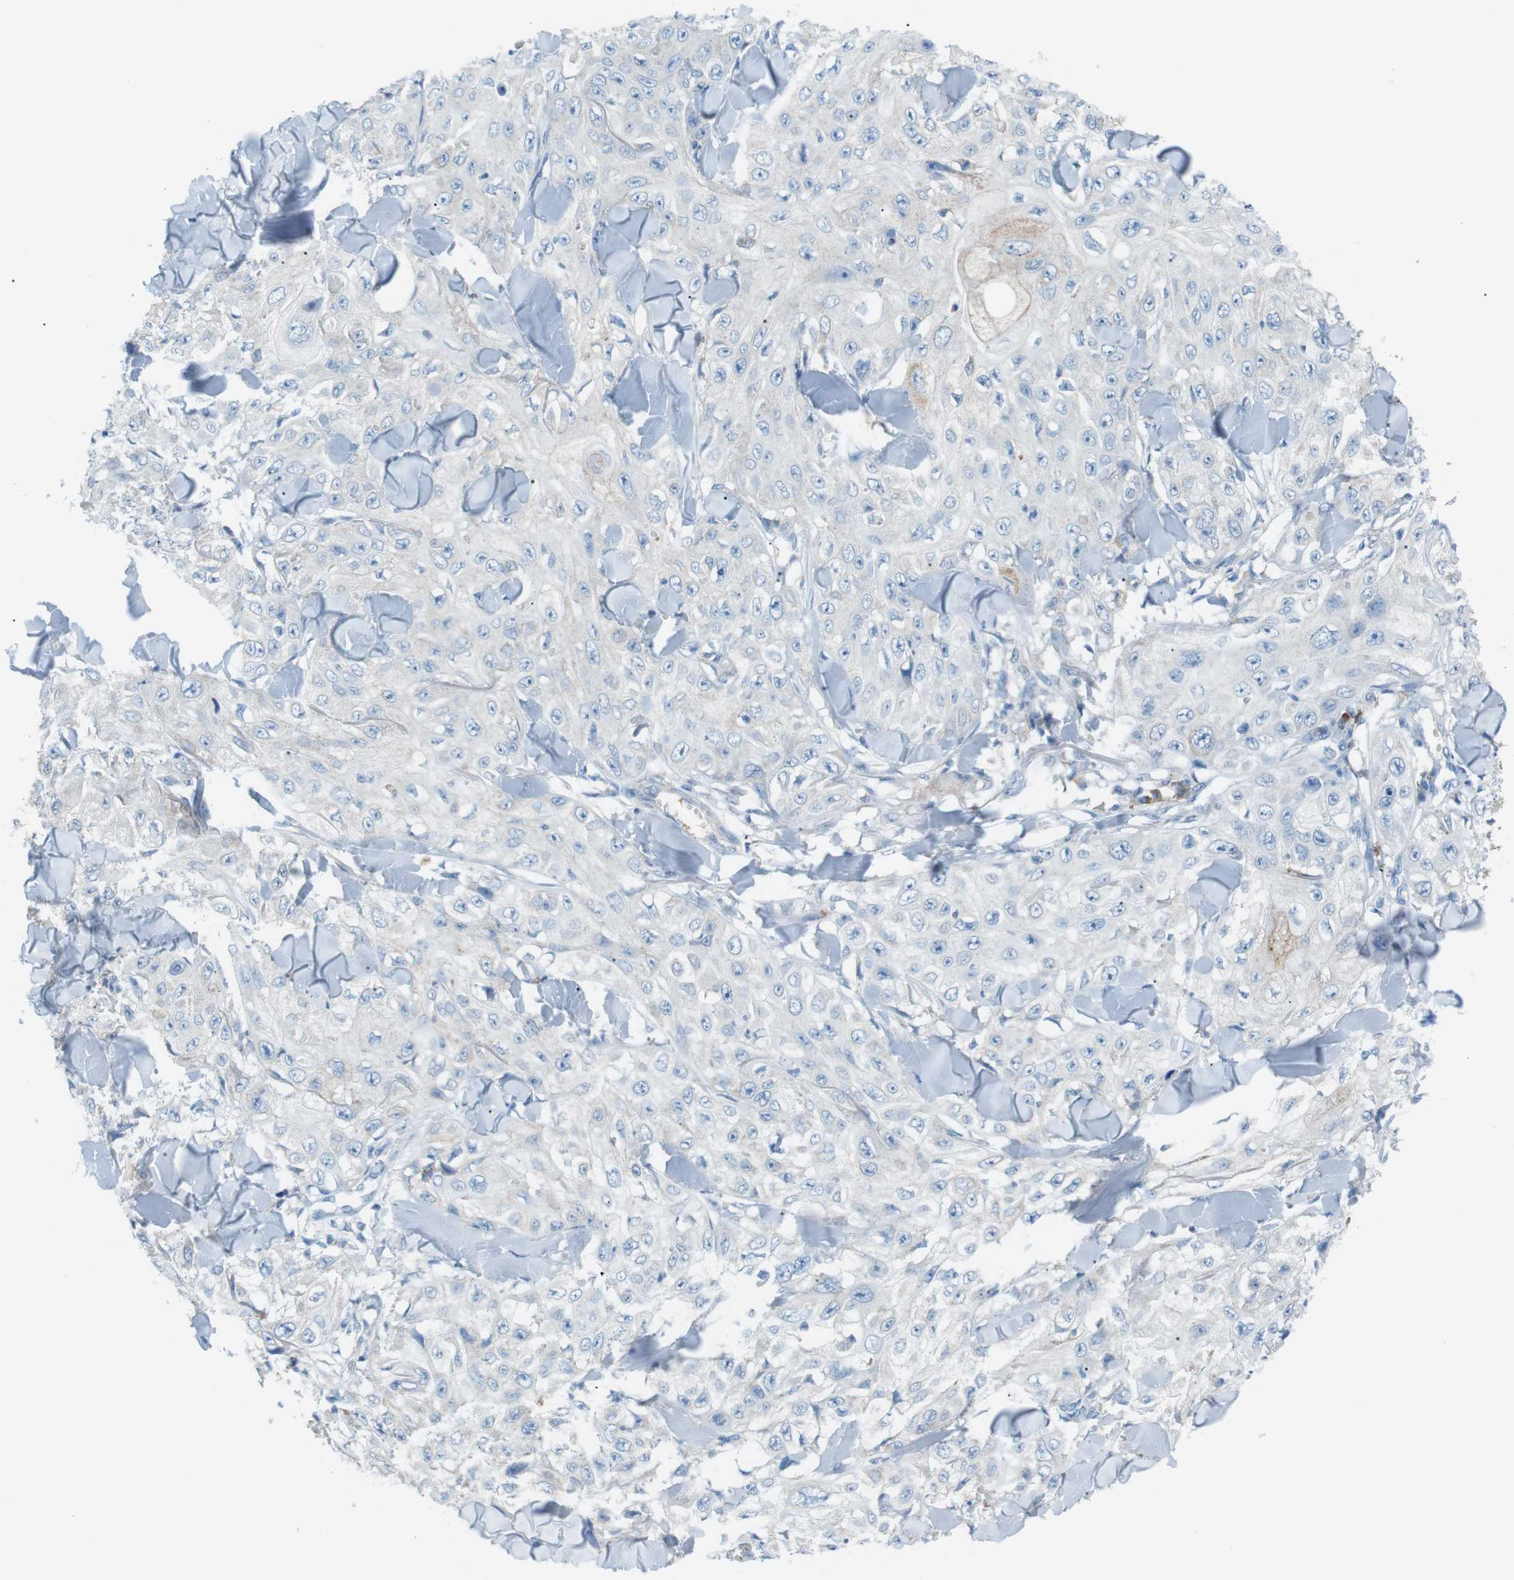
{"staining": {"intensity": "negative", "quantity": "none", "location": "none"}, "tissue": "skin cancer", "cell_type": "Tumor cells", "image_type": "cancer", "snomed": [{"axis": "morphology", "description": "Squamous cell carcinoma, NOS"}, {"axis": "topography", "description": "Skin"}], "caption": "Immunohistochemistry (IHC) image of skin cancer stained for a protein (brown), which exhibits no staining in tumor cells.", "gene": "VAMP1", "patient": {"sex": "male", "age": 86}}